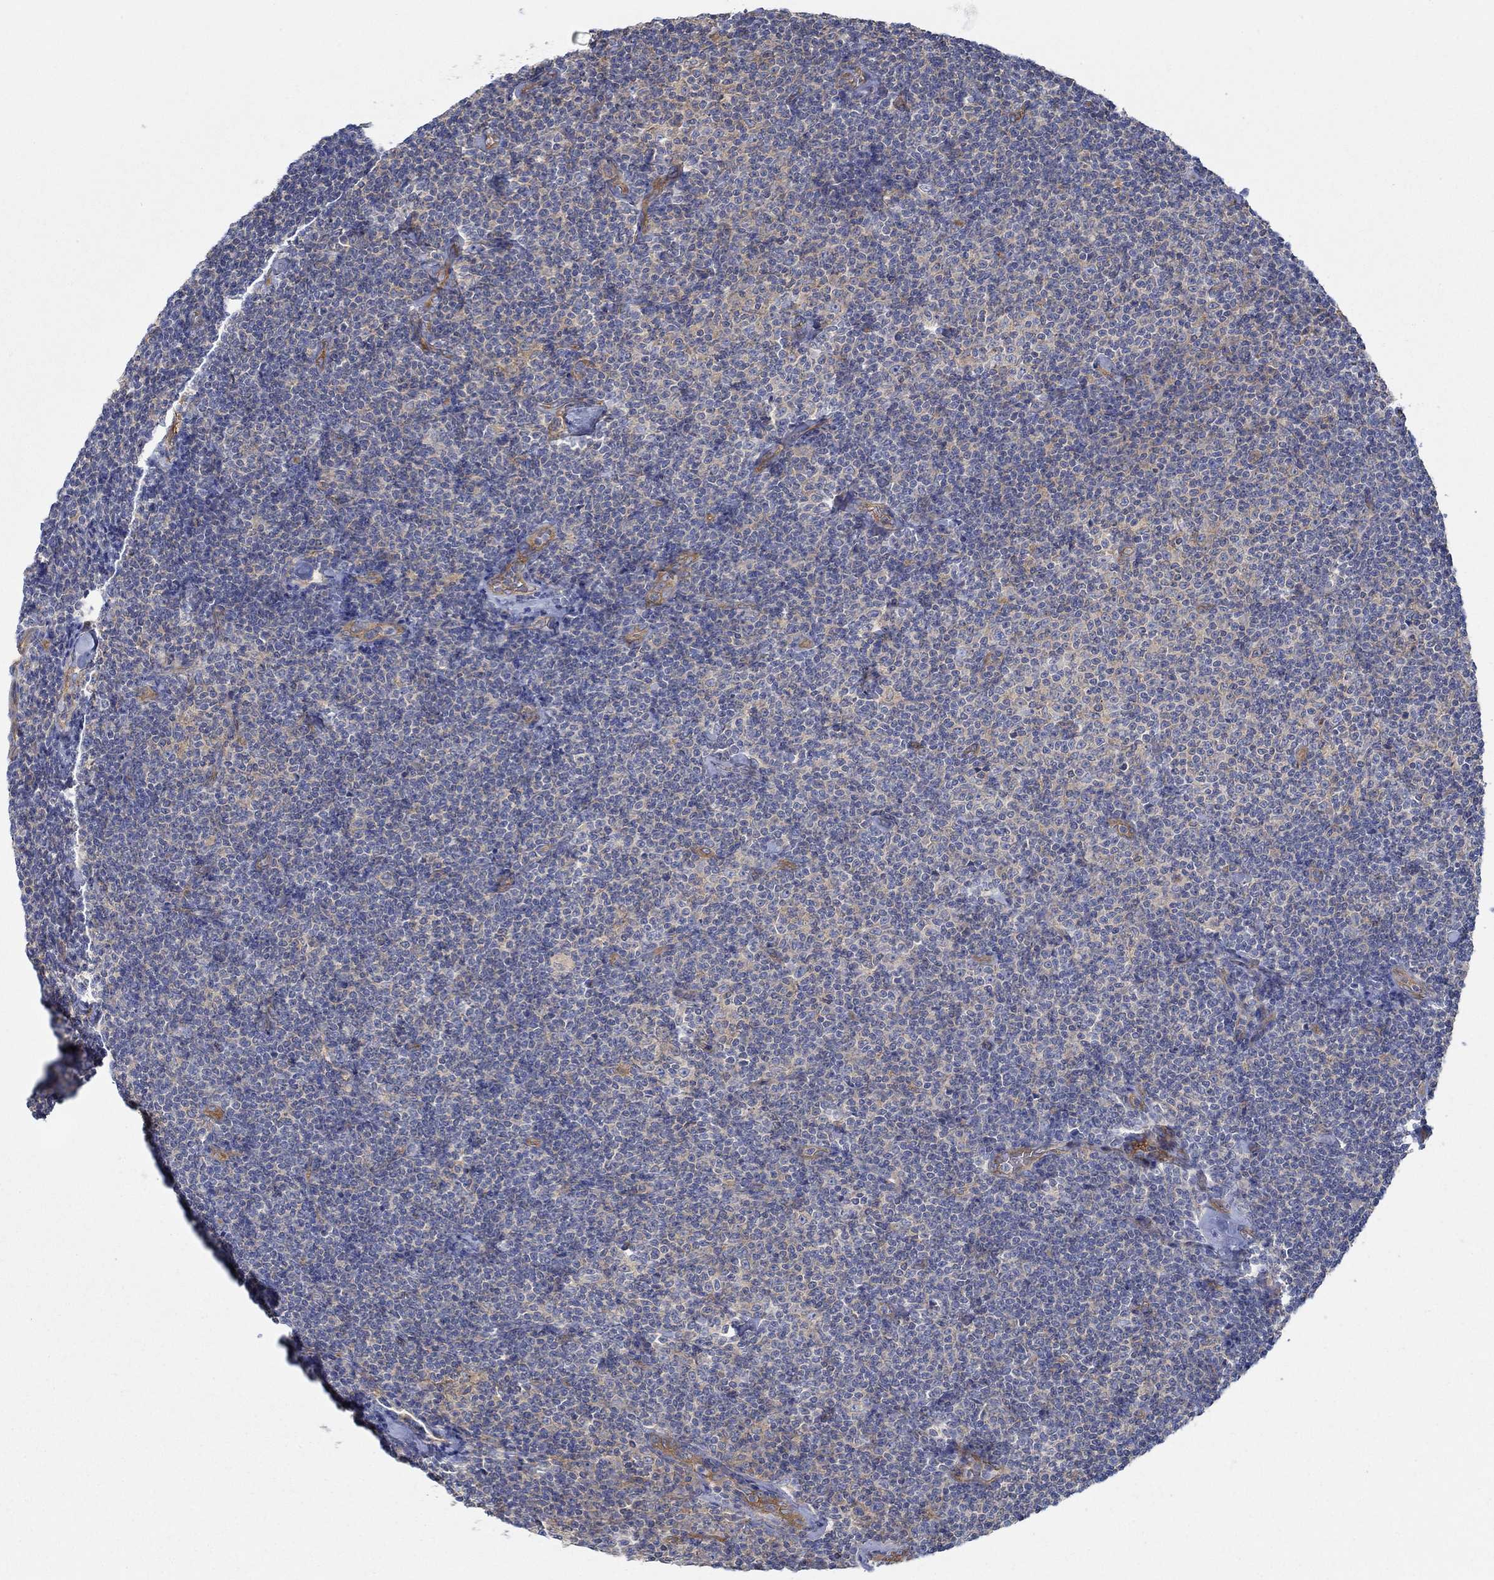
{"staining": {"intensity": "negative", "quantity": "none", "location": "none"}, "tissue": "lymphoma", "cell_type": "Tumor cells", "image_type": "cancer", "snomed": [{"axis": "morphology", "description": "Malignant lymphoma, non-Hodgkin's type, Low grade"}, {"axis": "topography", "description": "Lymph node"}], "caption": "An immunohistochemistry photomicrograph of lymphoma is shown. There is no staining in tumor cells of lymphoma. (DAB immunohistochemistry (IHC) with hematoxylin counter stain).", "gene": "SPAG9", "patient": {"sex": "male", "age": 81}}